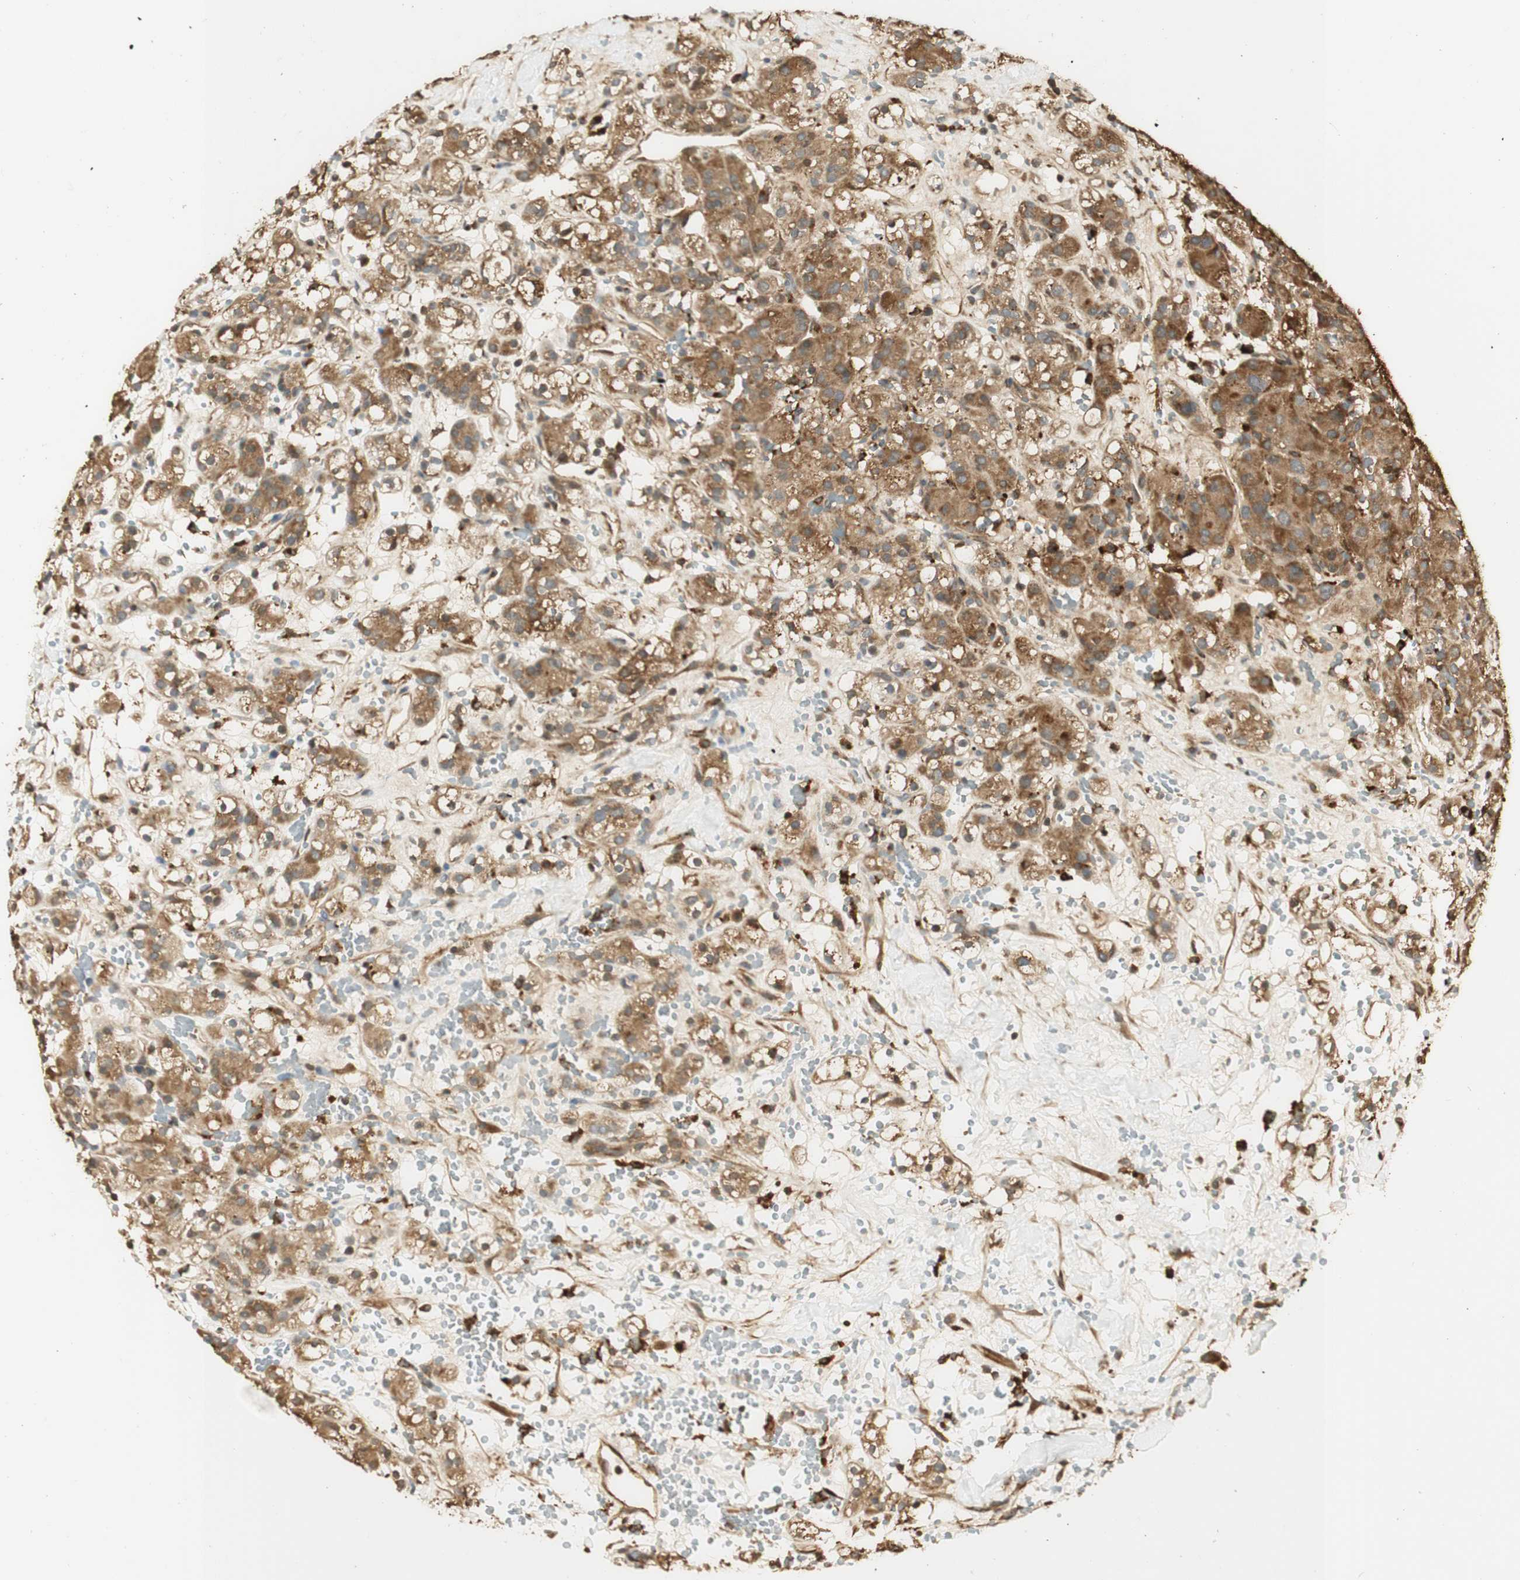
{"staining": {"intensity": "moderate", "quantity": ">75%", "location": "cytoplasmic/membranous"}, "tissue": "renal cancer", "cell_type": "Tumor cells", "image_type": "cancer", "snomed": [{"axis": "morphology", "description": "Adenocarcinoma, NOS"}, {"axis": "topography", "description": "Kidney"}], "caption": "Immunohistochemical staining of human renal adenocarcinoma exhibits moderate cytoplasmic/membranous protein staining in about >75% of tumor cells.", "gene": "AGER", "patient": {"sex": "male", "age": 61}}